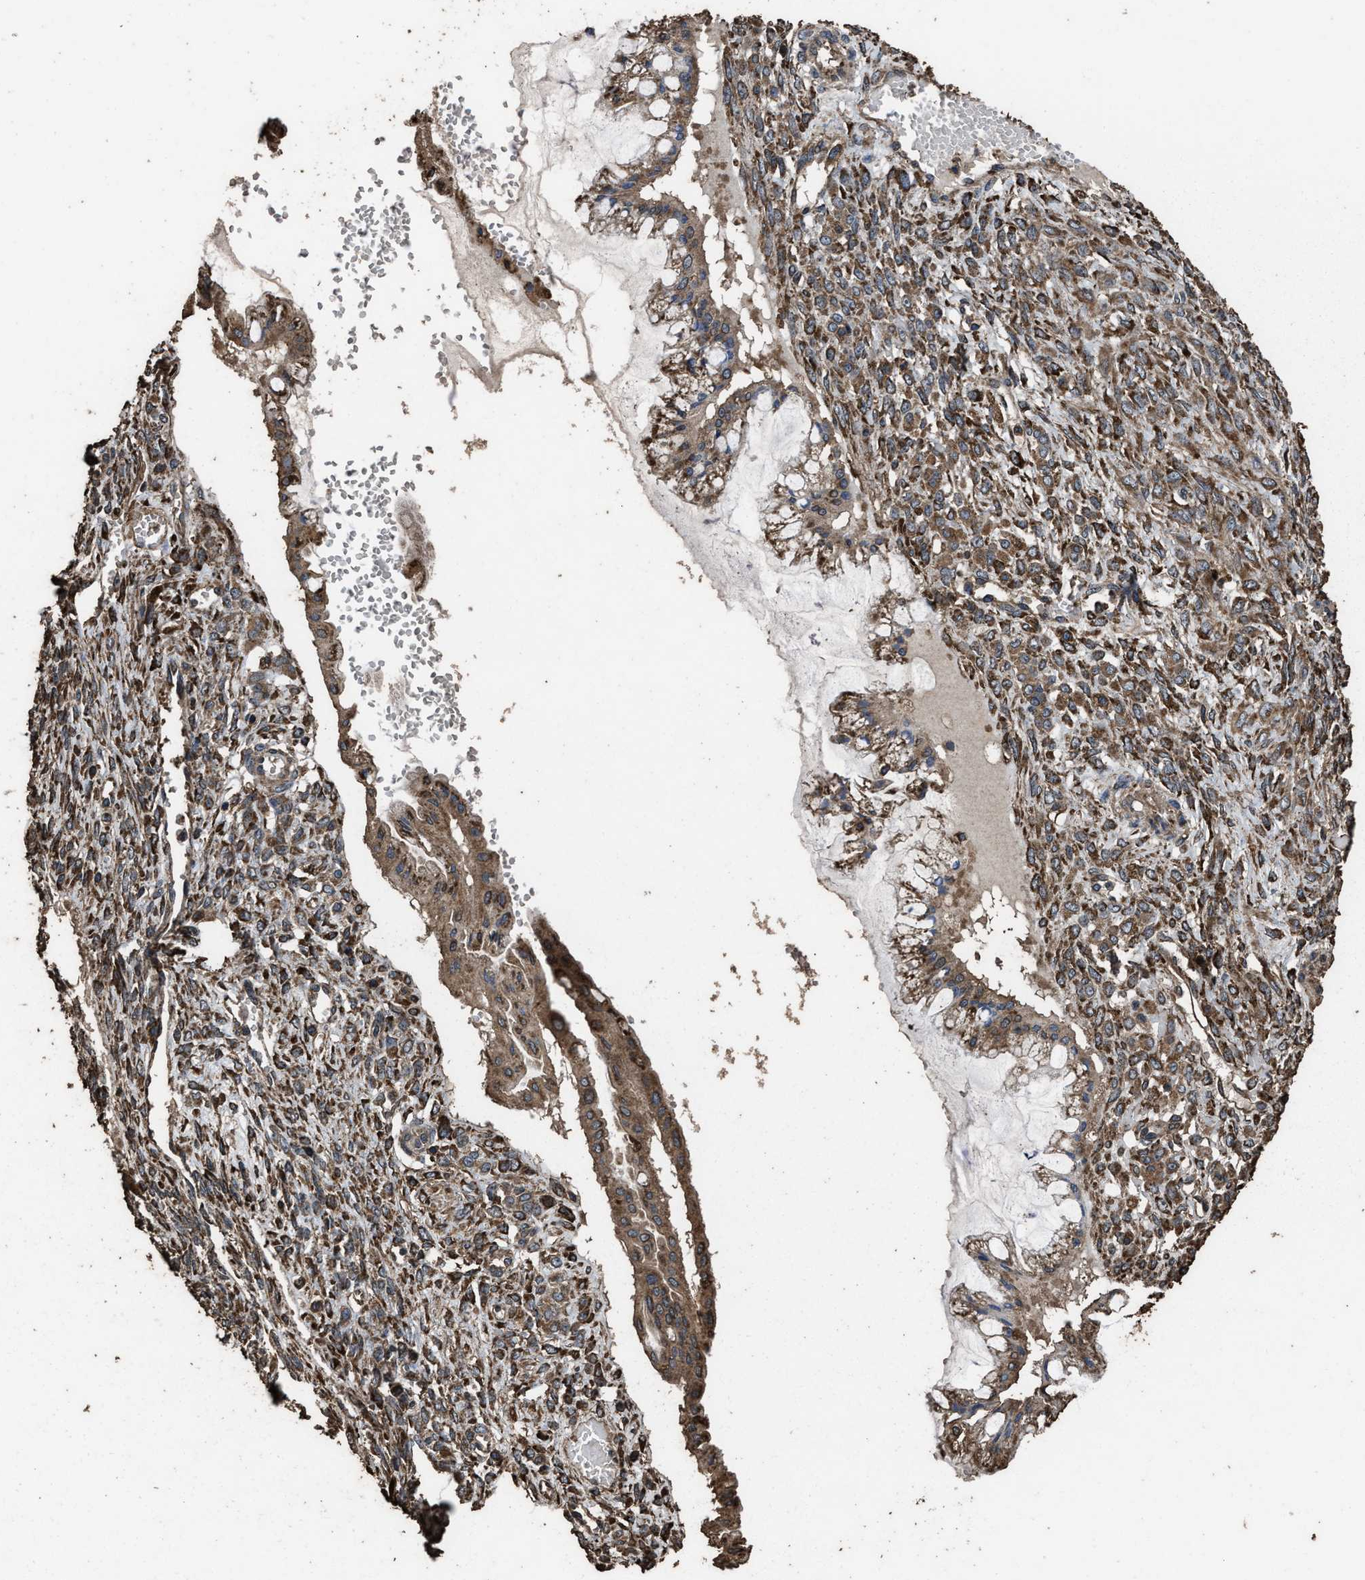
{"staining": {"intensity": "moderate", "quantity": ">75%", "location": "cytoplasmic/membranous"}, "tissue": "ovarian cancer", "cell_type": "Tumor cells", "image_type": "cancer", "snomed": [{"axis": "morphology", "description": "Cystadenocarcinoma, mucinous, NOS"}, {"axis": "topography", "description": "Ovary"}], "caption": "The immunohistochemical stain labels moderate cytoplasmic/membranous expression in tumor cells of ovarian cancer tissue.", "gene": "ZMYND19", "patient": {"sex": "female", "age": 73}}